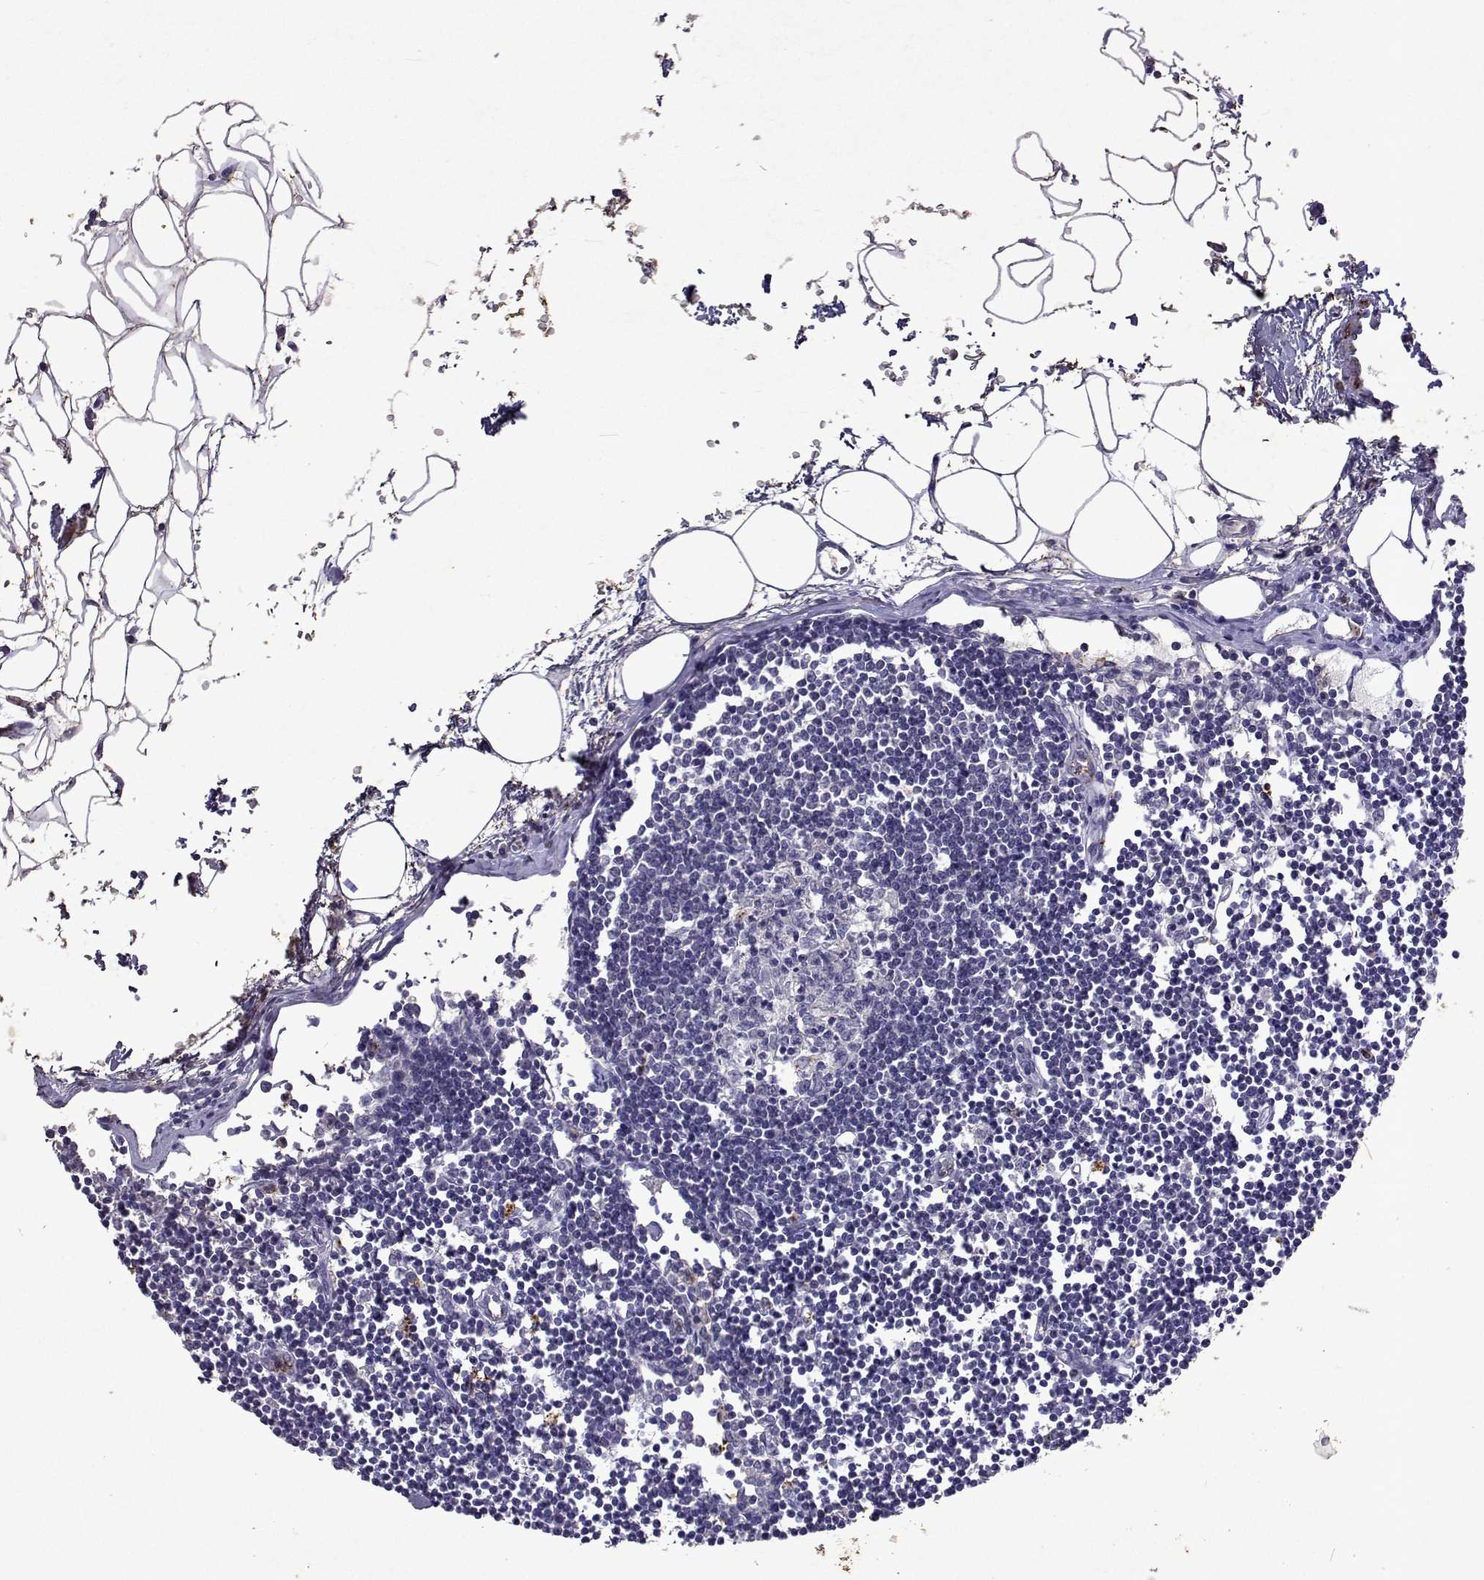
{"staining": {"intensity": "negative", "quantity": "none", "location": "none"}, "tissue": "lymph node", "cell_type": "Germinal center cells", "image_type": "normal", "snomed": [{"axis": "morphology", "description": "Normal tissue, NOS"}, {"axis": "topography", "description": "Lymph node"}], "caption": "High magnification brightfield microscopy of unremarkable lymph node stained with DAB (brown) and counterstained with hematoxylin (blue): germinal center cells show no significant expression. The staining was performed using DAB (3,3'-diaminobenzidine) to visualize the protein expression in brown, while the nuclei were stained in blue with hematoxylin (Magnification: 20x).", "gene": "DUSP28", "patient": {"sex": "female", "age": 65}}